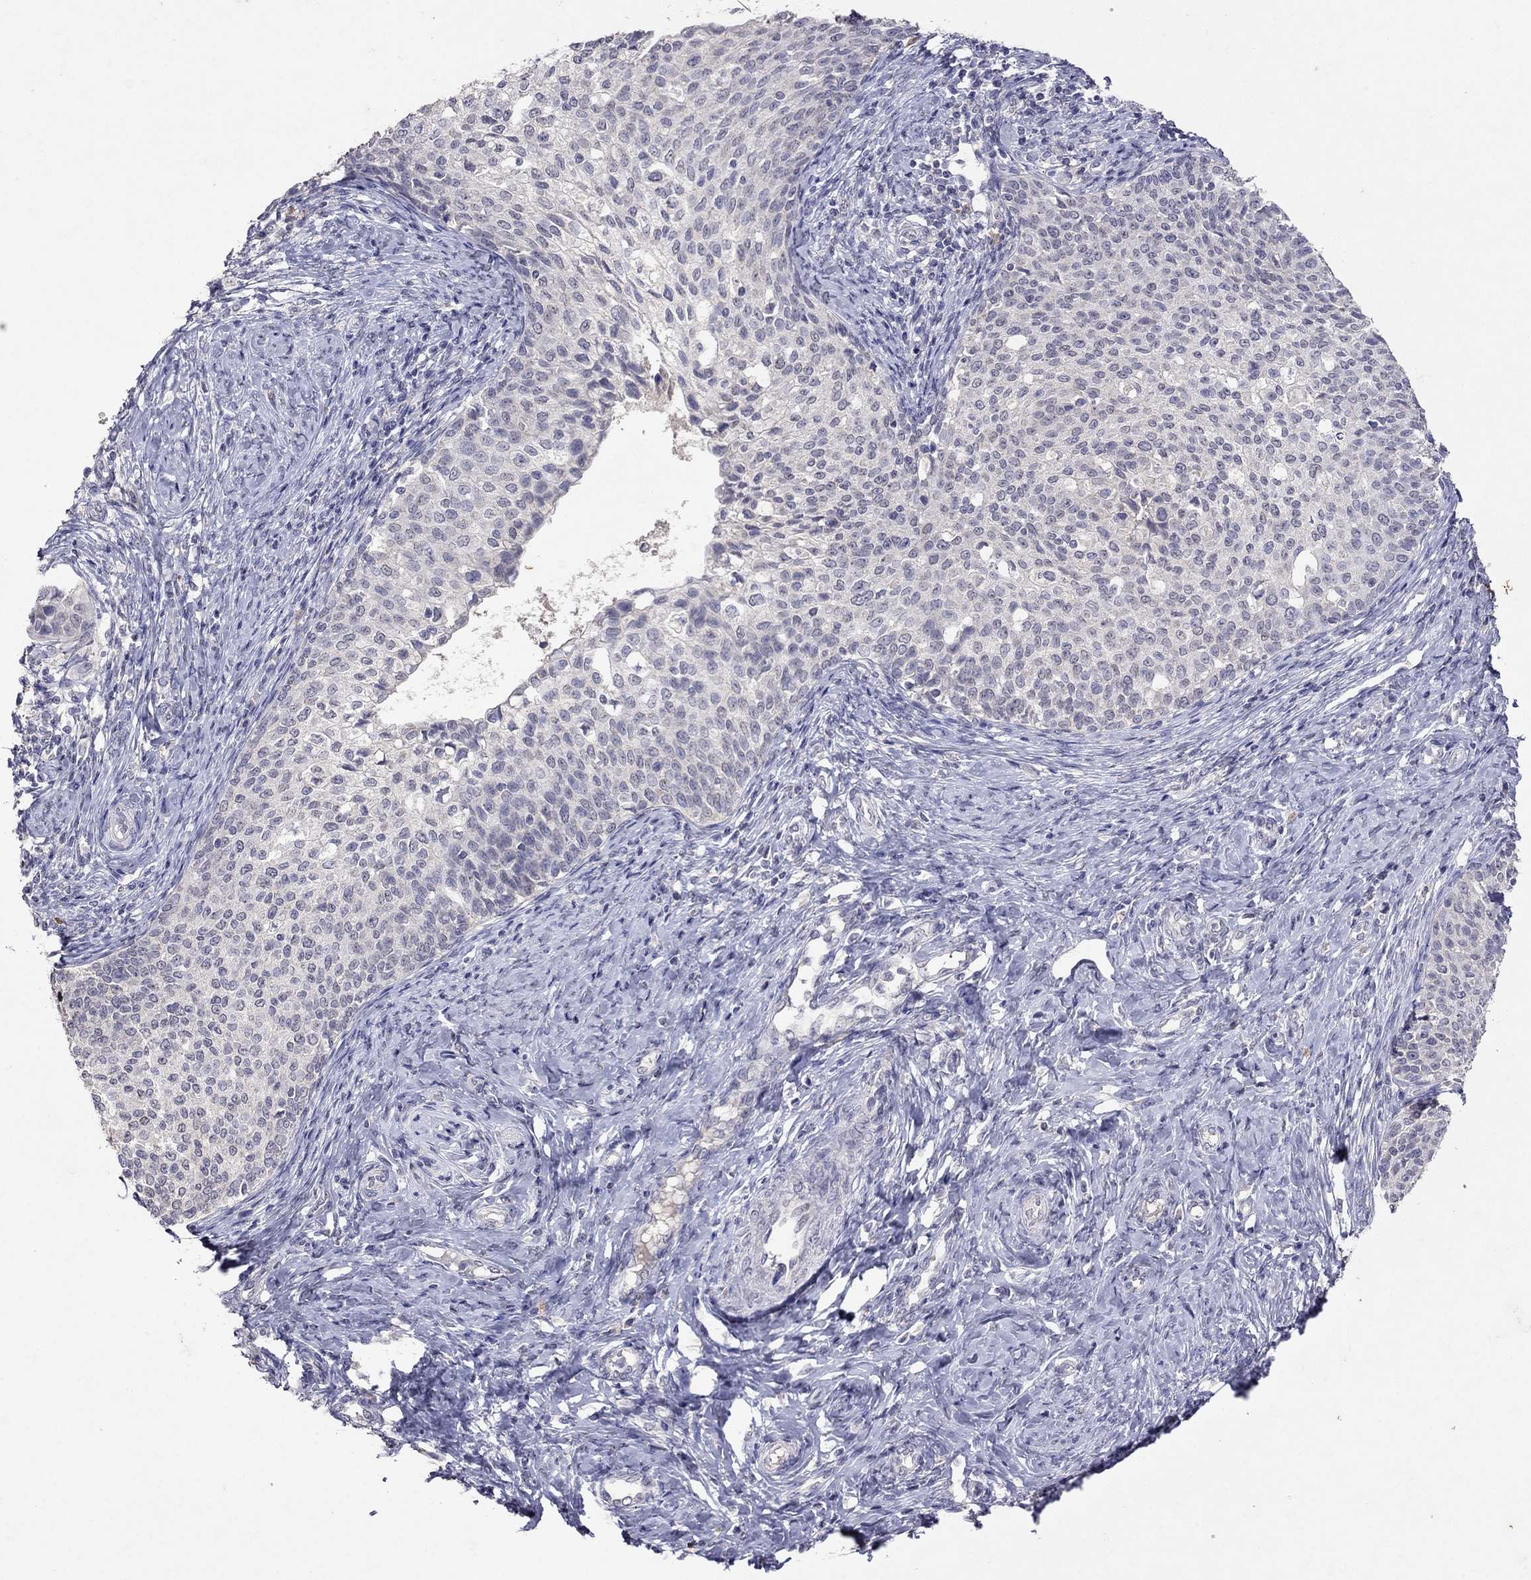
{"staining": {"intensity": "negative", "quantity": "none", "location": "none"}, "tissue": "cervical cancer", "cell_type": "Tumor cells", "image_type": "cancer", "snomed": [{"axis": "morphology", "description": "Squamous cell carcinoma, NOS"}, {"axis": "topography", "description": "Cervix"}], "caption": "Immunohistochemistry photomicrograph of neoplastic tissue: human cervical squamous cell carcinoma stained with DAB displays no significant protein expression in tumor cells.", "gene": "FST", "patient": {"sex": "female", "age": 51}}